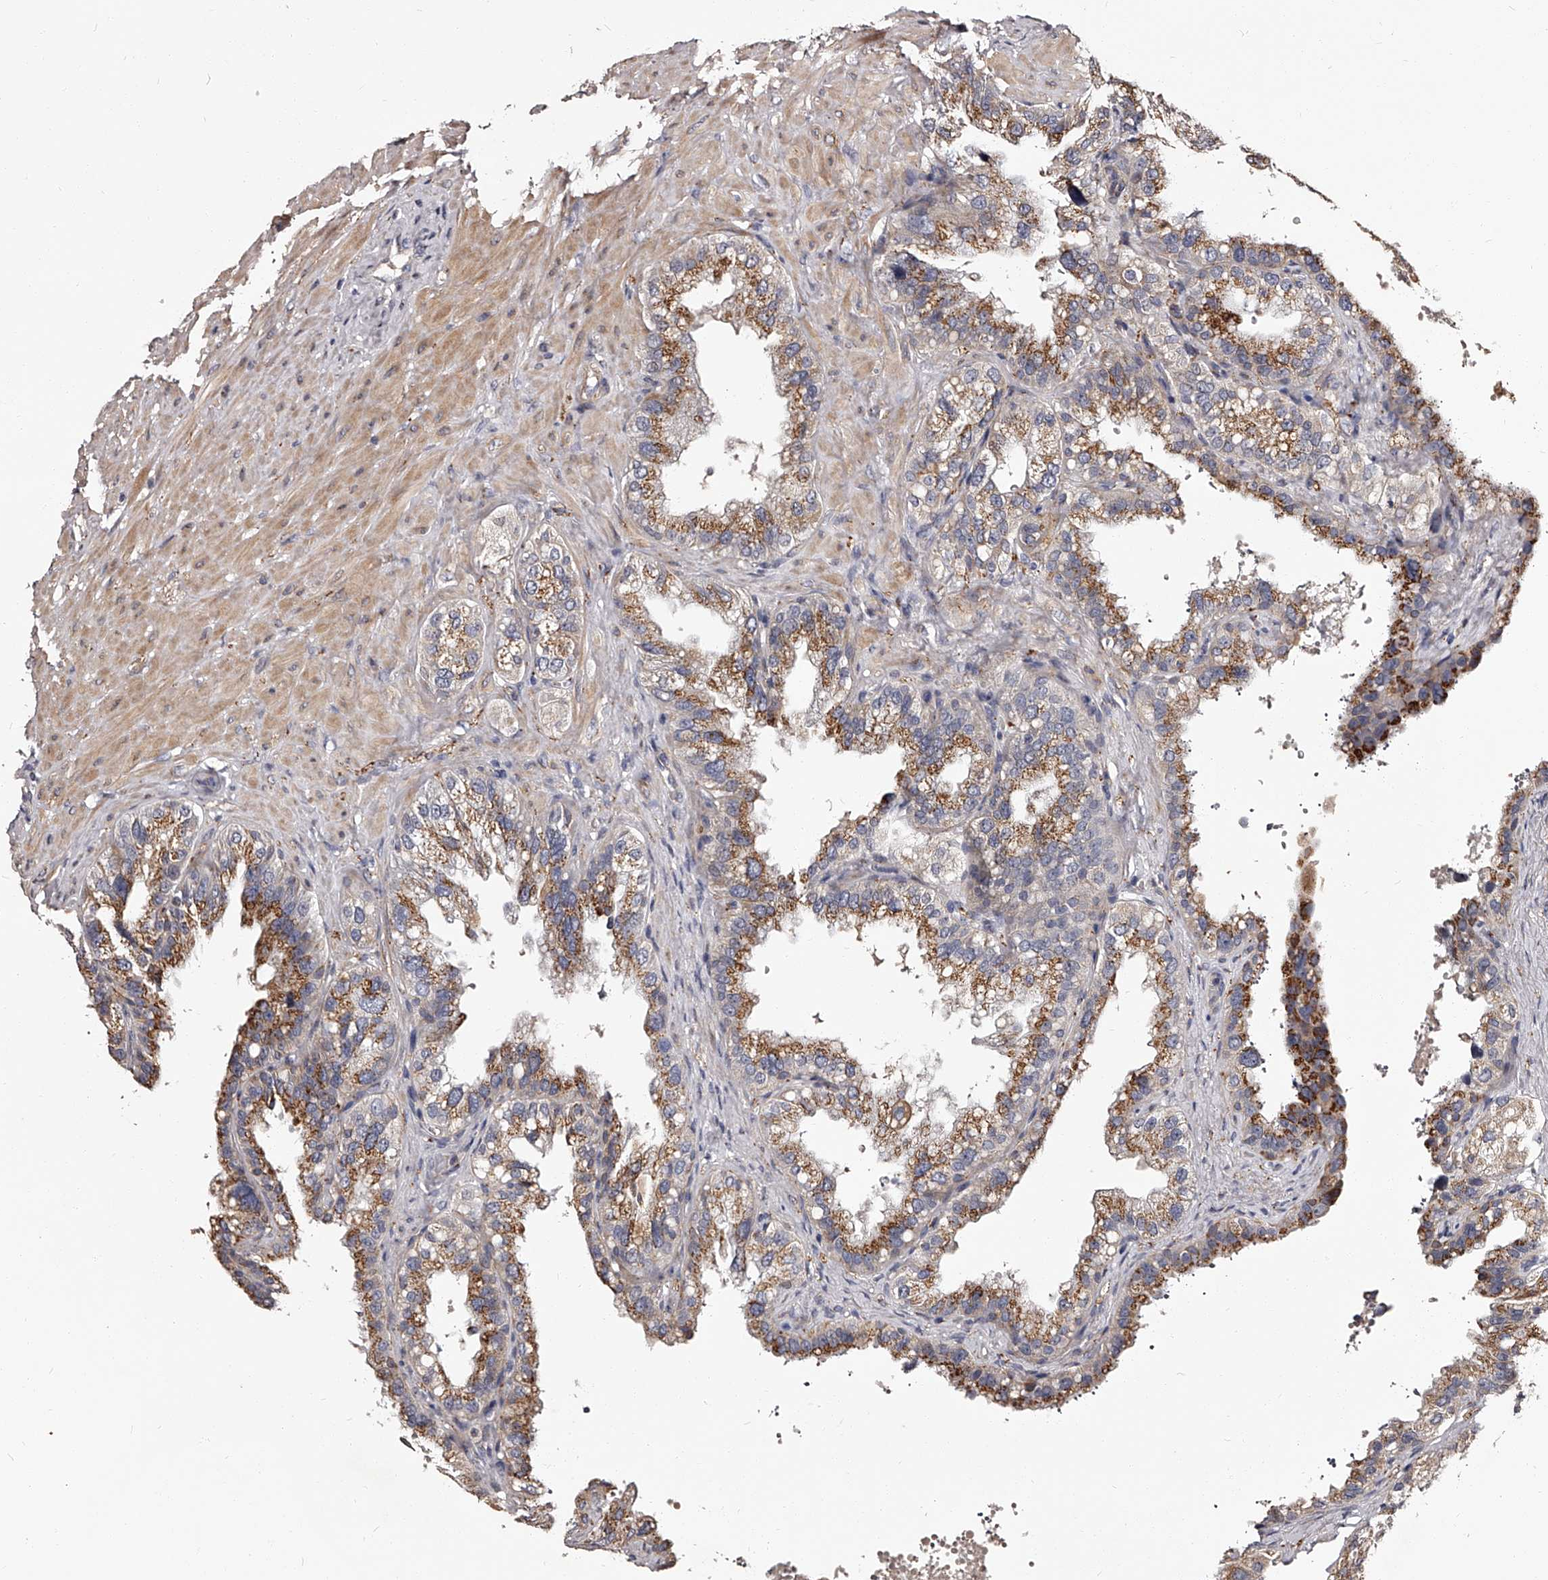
{"staining": {"intensity": "moderate", "quantity": ">75%", "location": "cytoplasmic/membranous"}, "tissue": "seminal vesicle", "cell_type": "Glandular cells", "image_type": "normal", "snomed": [{"axis": "morphology", "description": "Normal tissue, NOS"}, {"axis": "topography", "description": "Seminal veicle"}], "caption": "Seminal vesicle stained with a brown dye displays moderate cytoplasmic/membranous positive expression in about >75% of glandular cells.", "gene": "RSC1A1", "patient": {"sex": "male", "age": 68}}